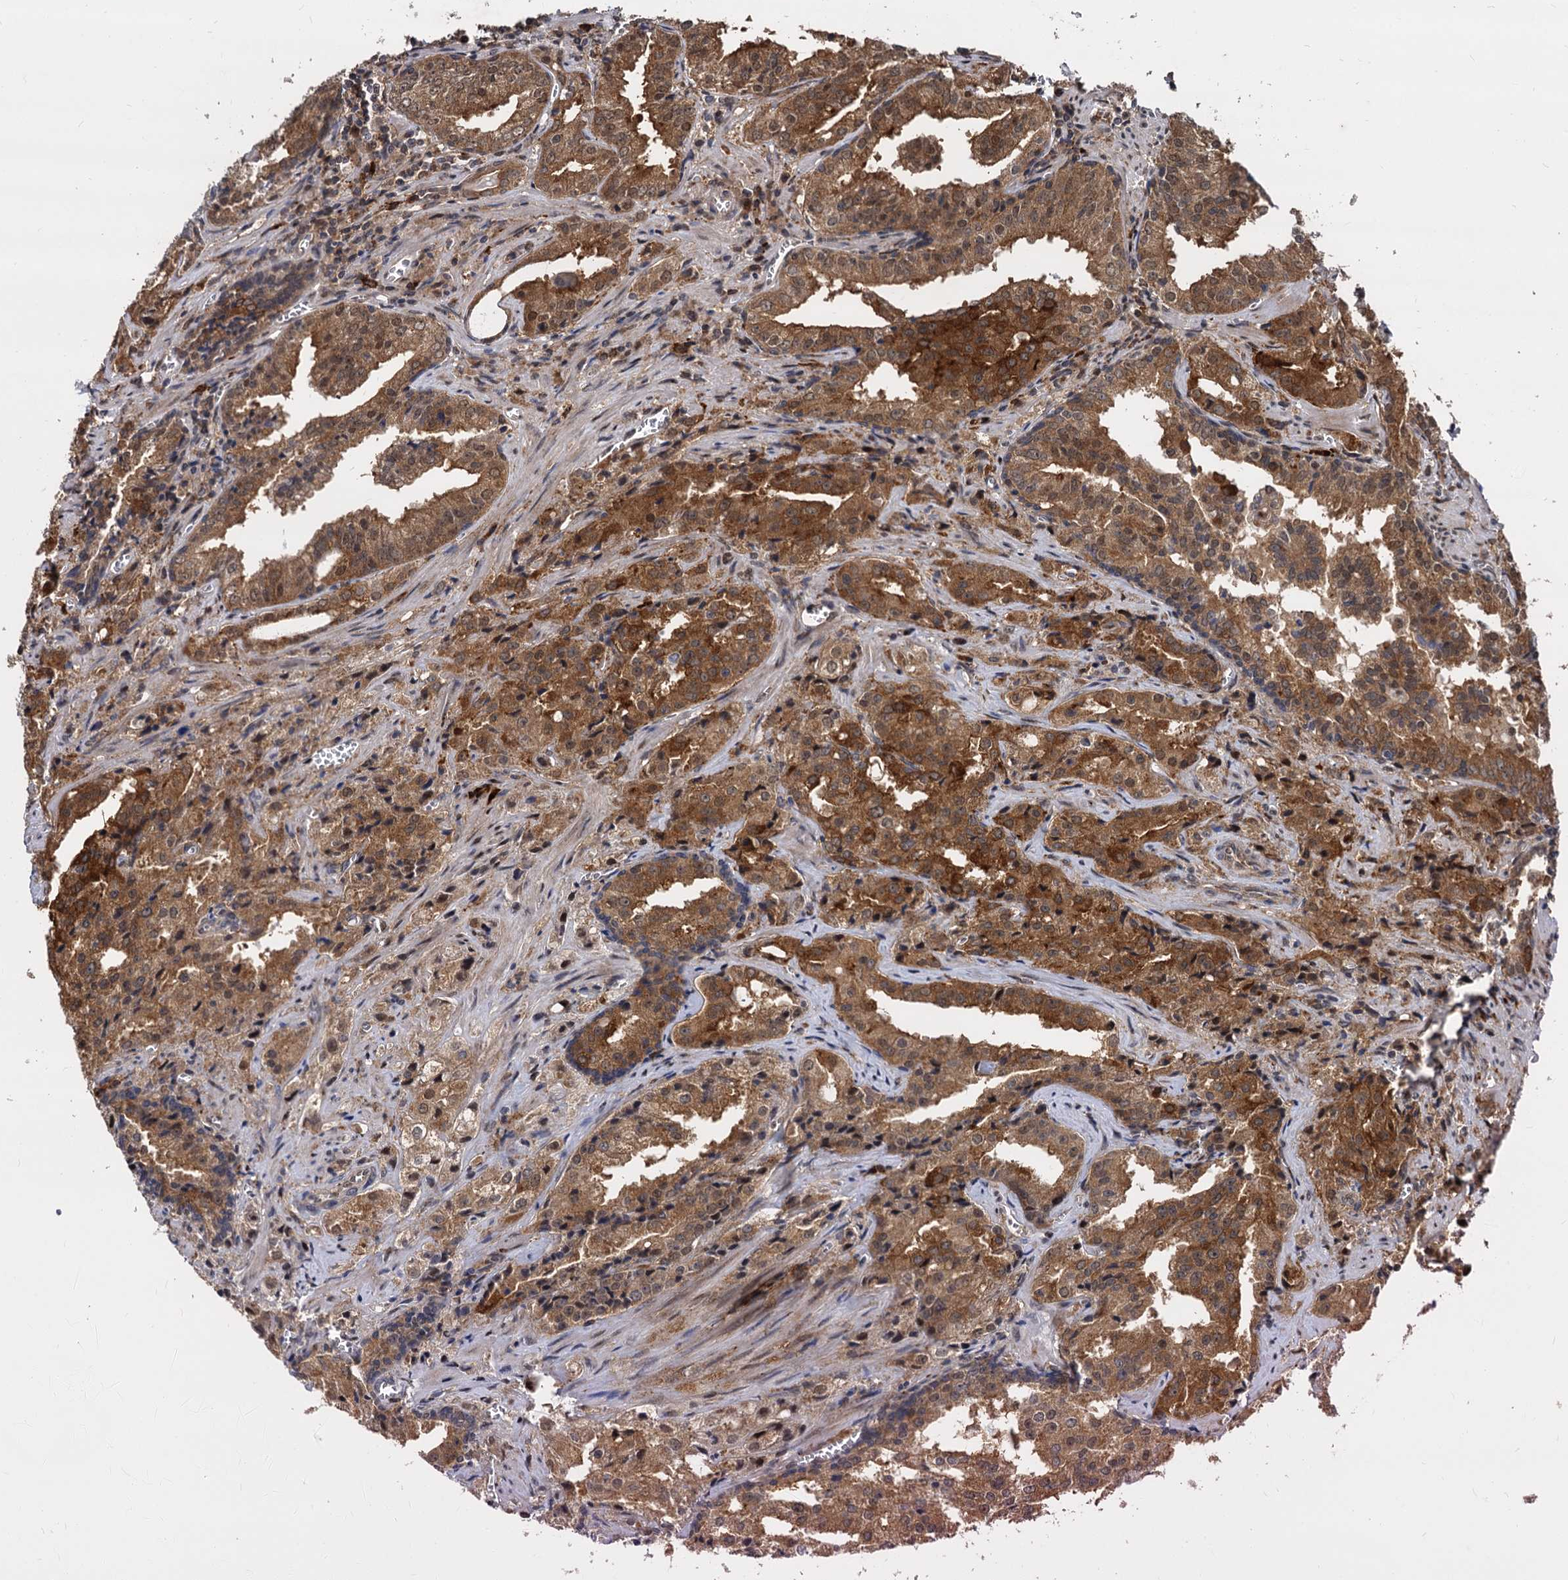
{"staining": {"intensity": "moderate", "quantity": ">75%", "location": "cytoplasmic/membranous"}, "tissue": "prostate cancer", "cell_type": "Tumor cells", "image_type": "cancer", "snomed": [{"axis": "morphology", "description": "Adenocarcinoma, High grade"}, {"axis": "topography", "description": "Prostate"}], "caption": "High-grade adenocarcinoma (prostate) stained with a protein marker exhibits moderate staining in tumor cells.", "gene": "PSMD4", "patient": {"sex": "male", "age": 68}}